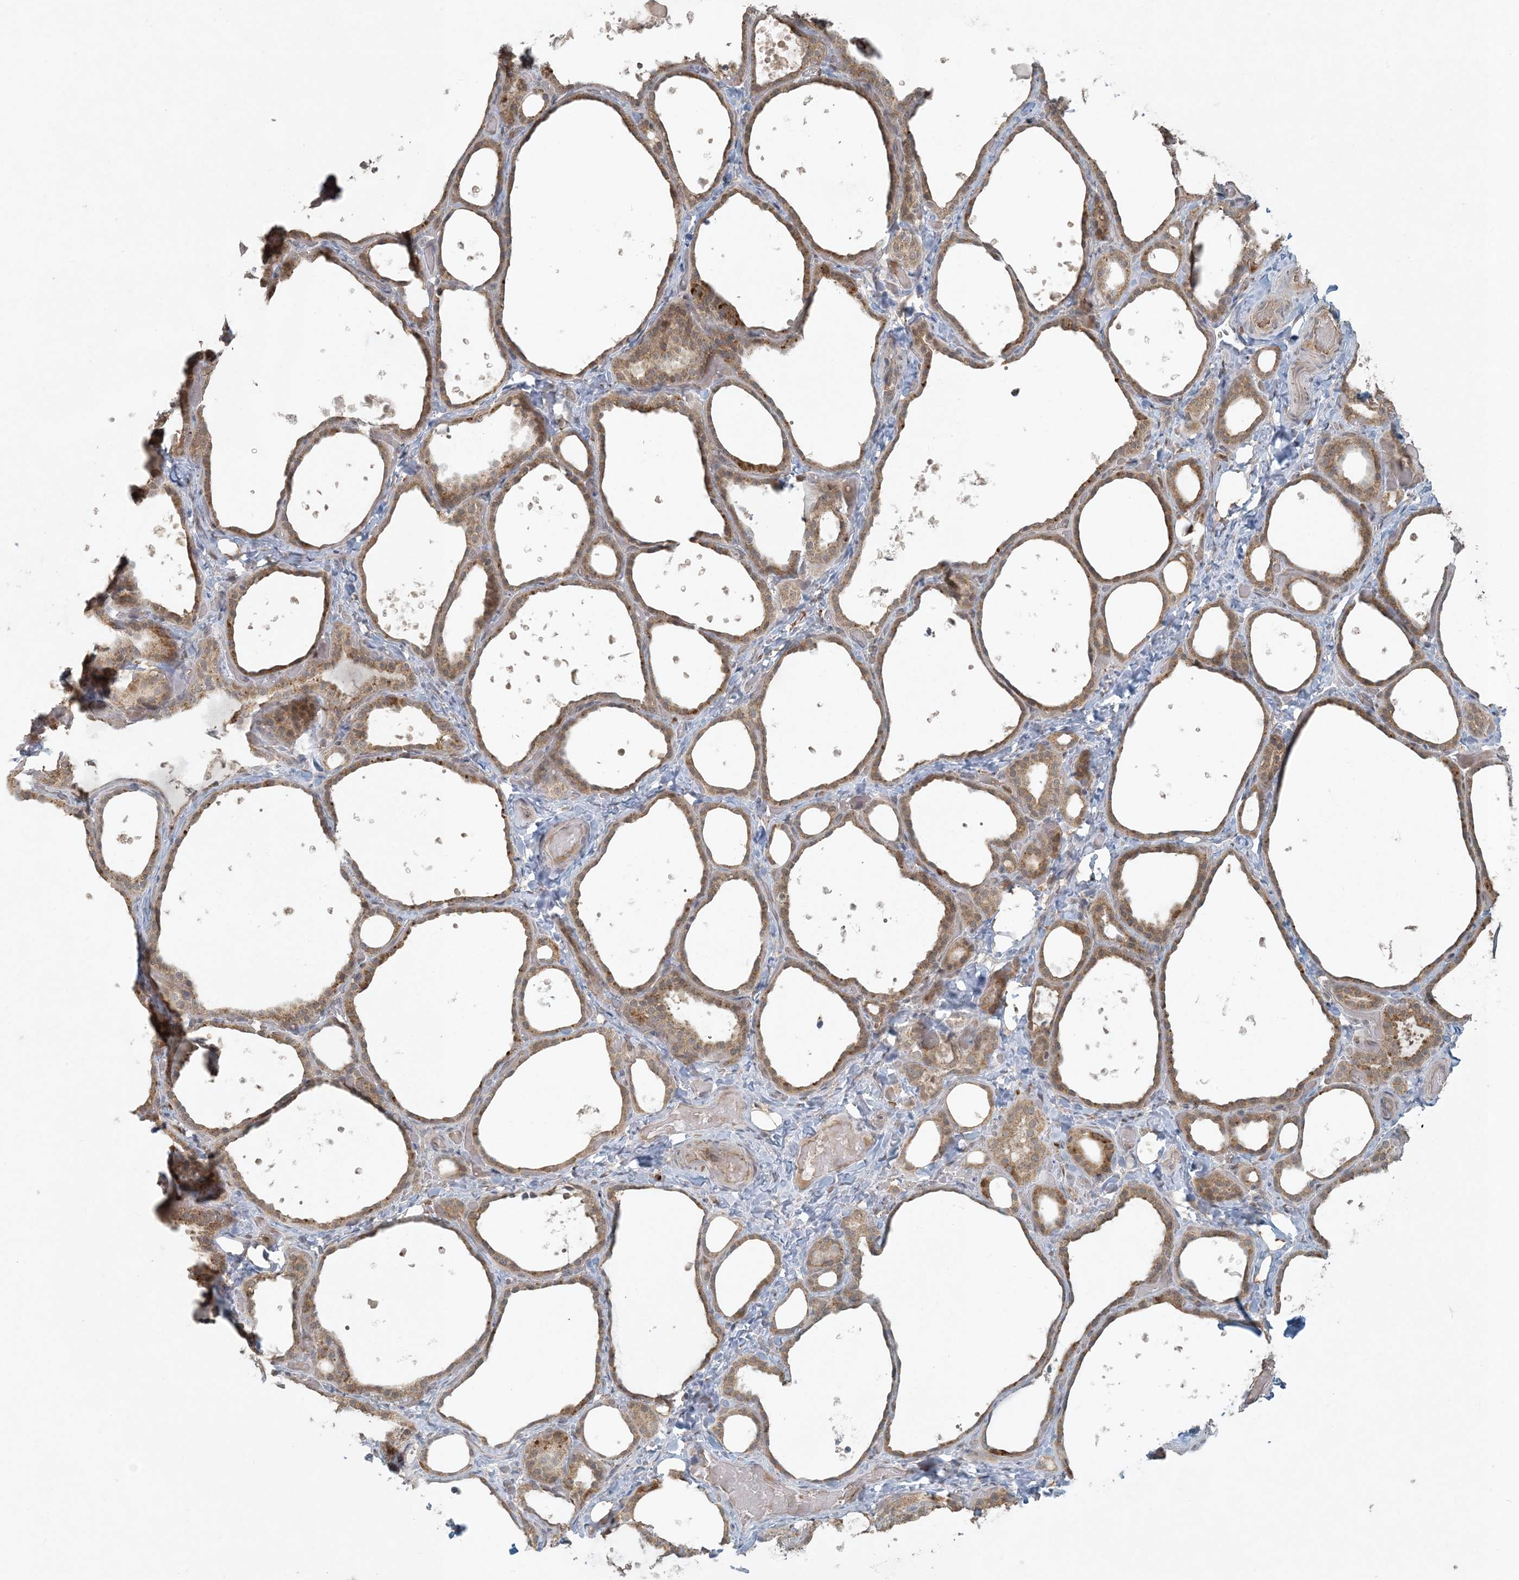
{"staining": {"intensity": "moderate", "quantity": ">75%", "location": "cytoplasmic/membranous"}, "tissue": "thyroid gland", "cell_type": "Glandular cells", "image_type": "normal", "snomed": [{"axis": "morphology", "description": "Normal tissue, NOS"}, {"axis": "topography", "description": "Thyroid gland"}], "caption": "Immunohistochemistry of normal thyroid gland displays medium levels of moderate cytoplasmic/membranous expression in approximately >75% of glandular cells.", "gene": "CTDNEP1", "patient": {"sex": "female", "age": 44}}